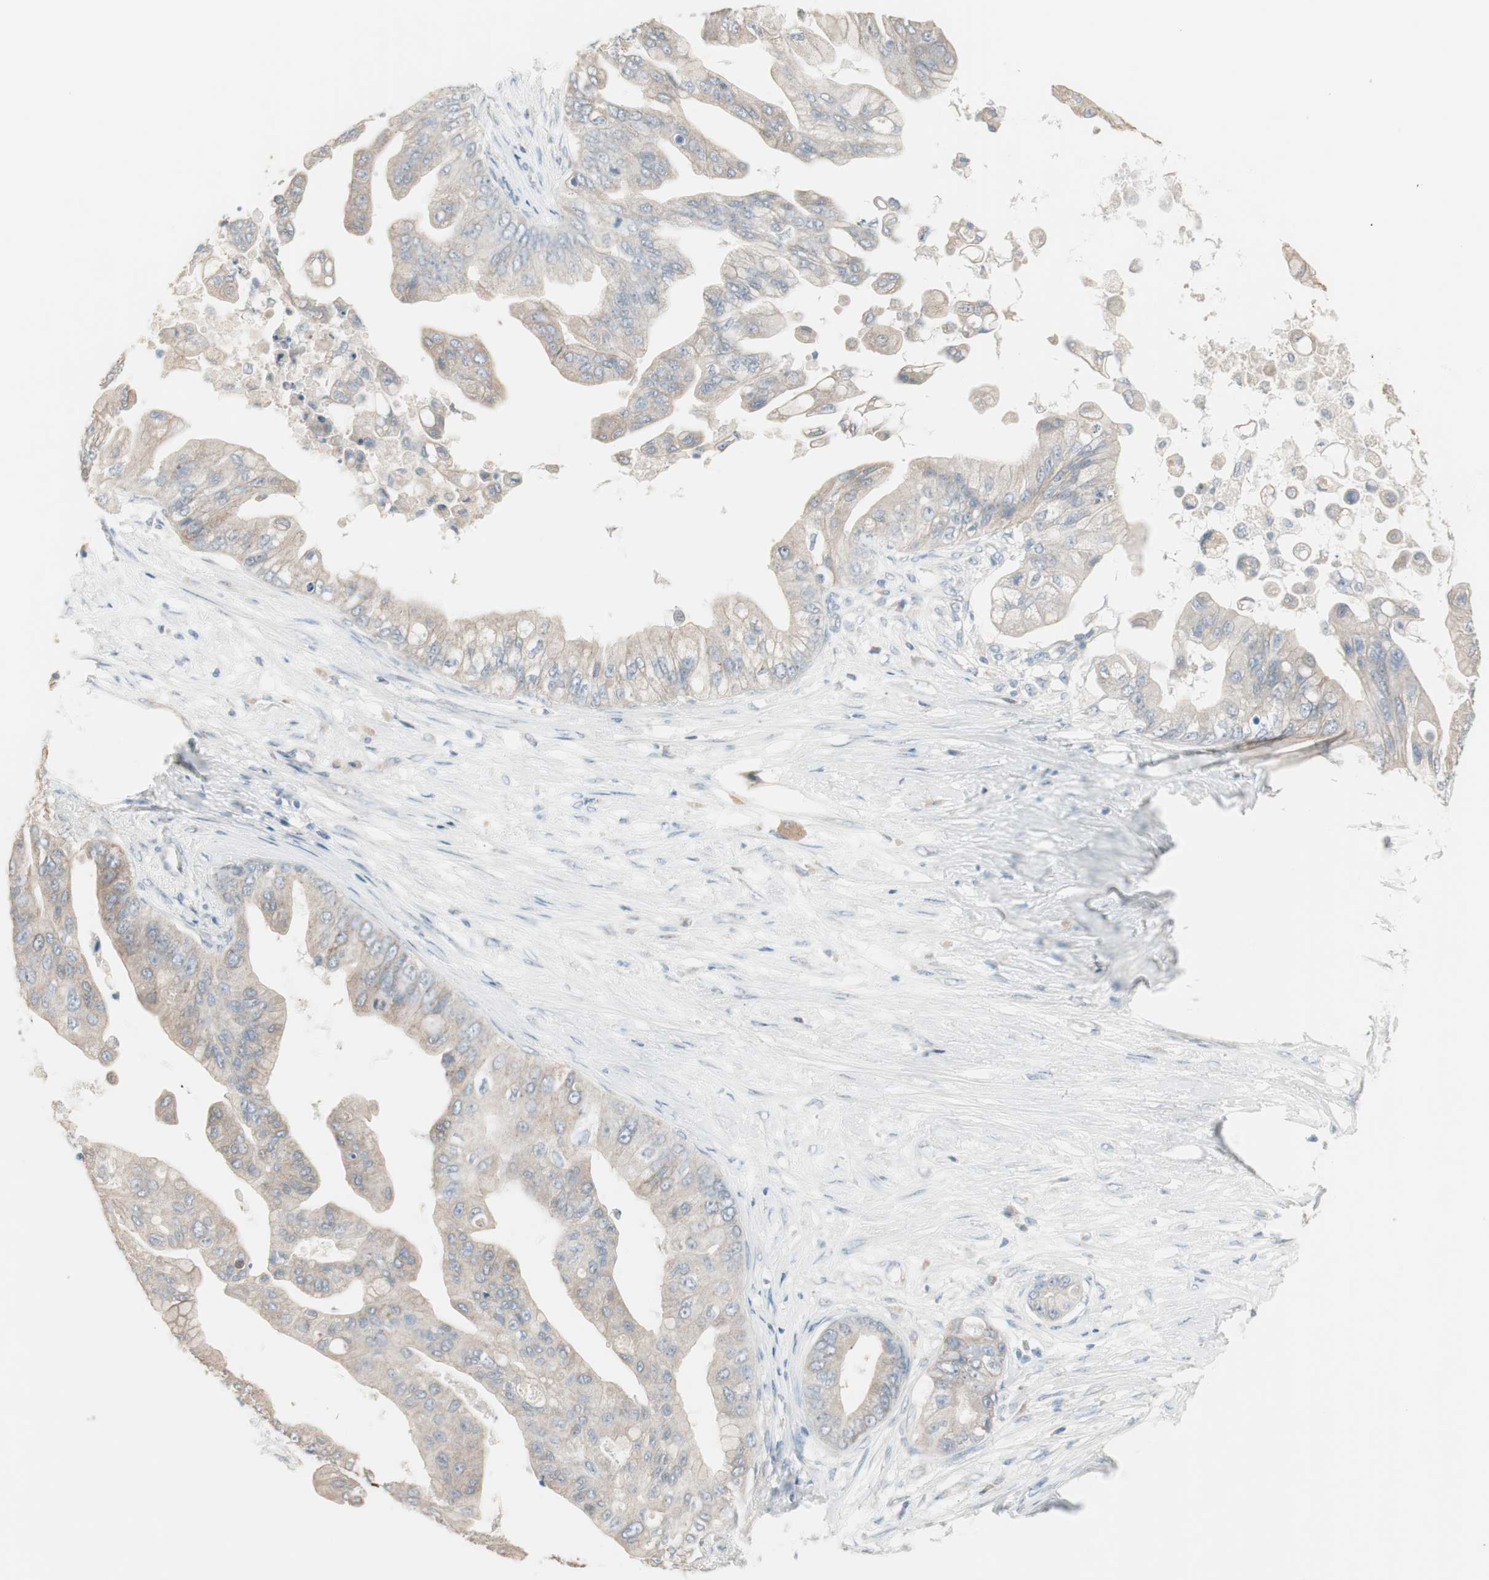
{"staining": {"intensity": "weak", "quantity": "25%-75%", "location": "cytoplasmic/membranous"}, "tissue": "pancreatic cancer", "cell_type": "Tumor cells", "image_type": "cancer", "snomed": [{"axis": "morphology", "description": "Adenocarcinoma, NOS"}, {"axis": "topography", "description": "Pancreas"}], "caption": "A photomicrograph showing weak cytoplasmic/membranous positivity in approximately 25%-75% of tumor cells in pancreatic cancer, as visualized by brown immunohistochemical staining.", "gene": "KHK", "patient": {"sex": "female", "age": 75}}